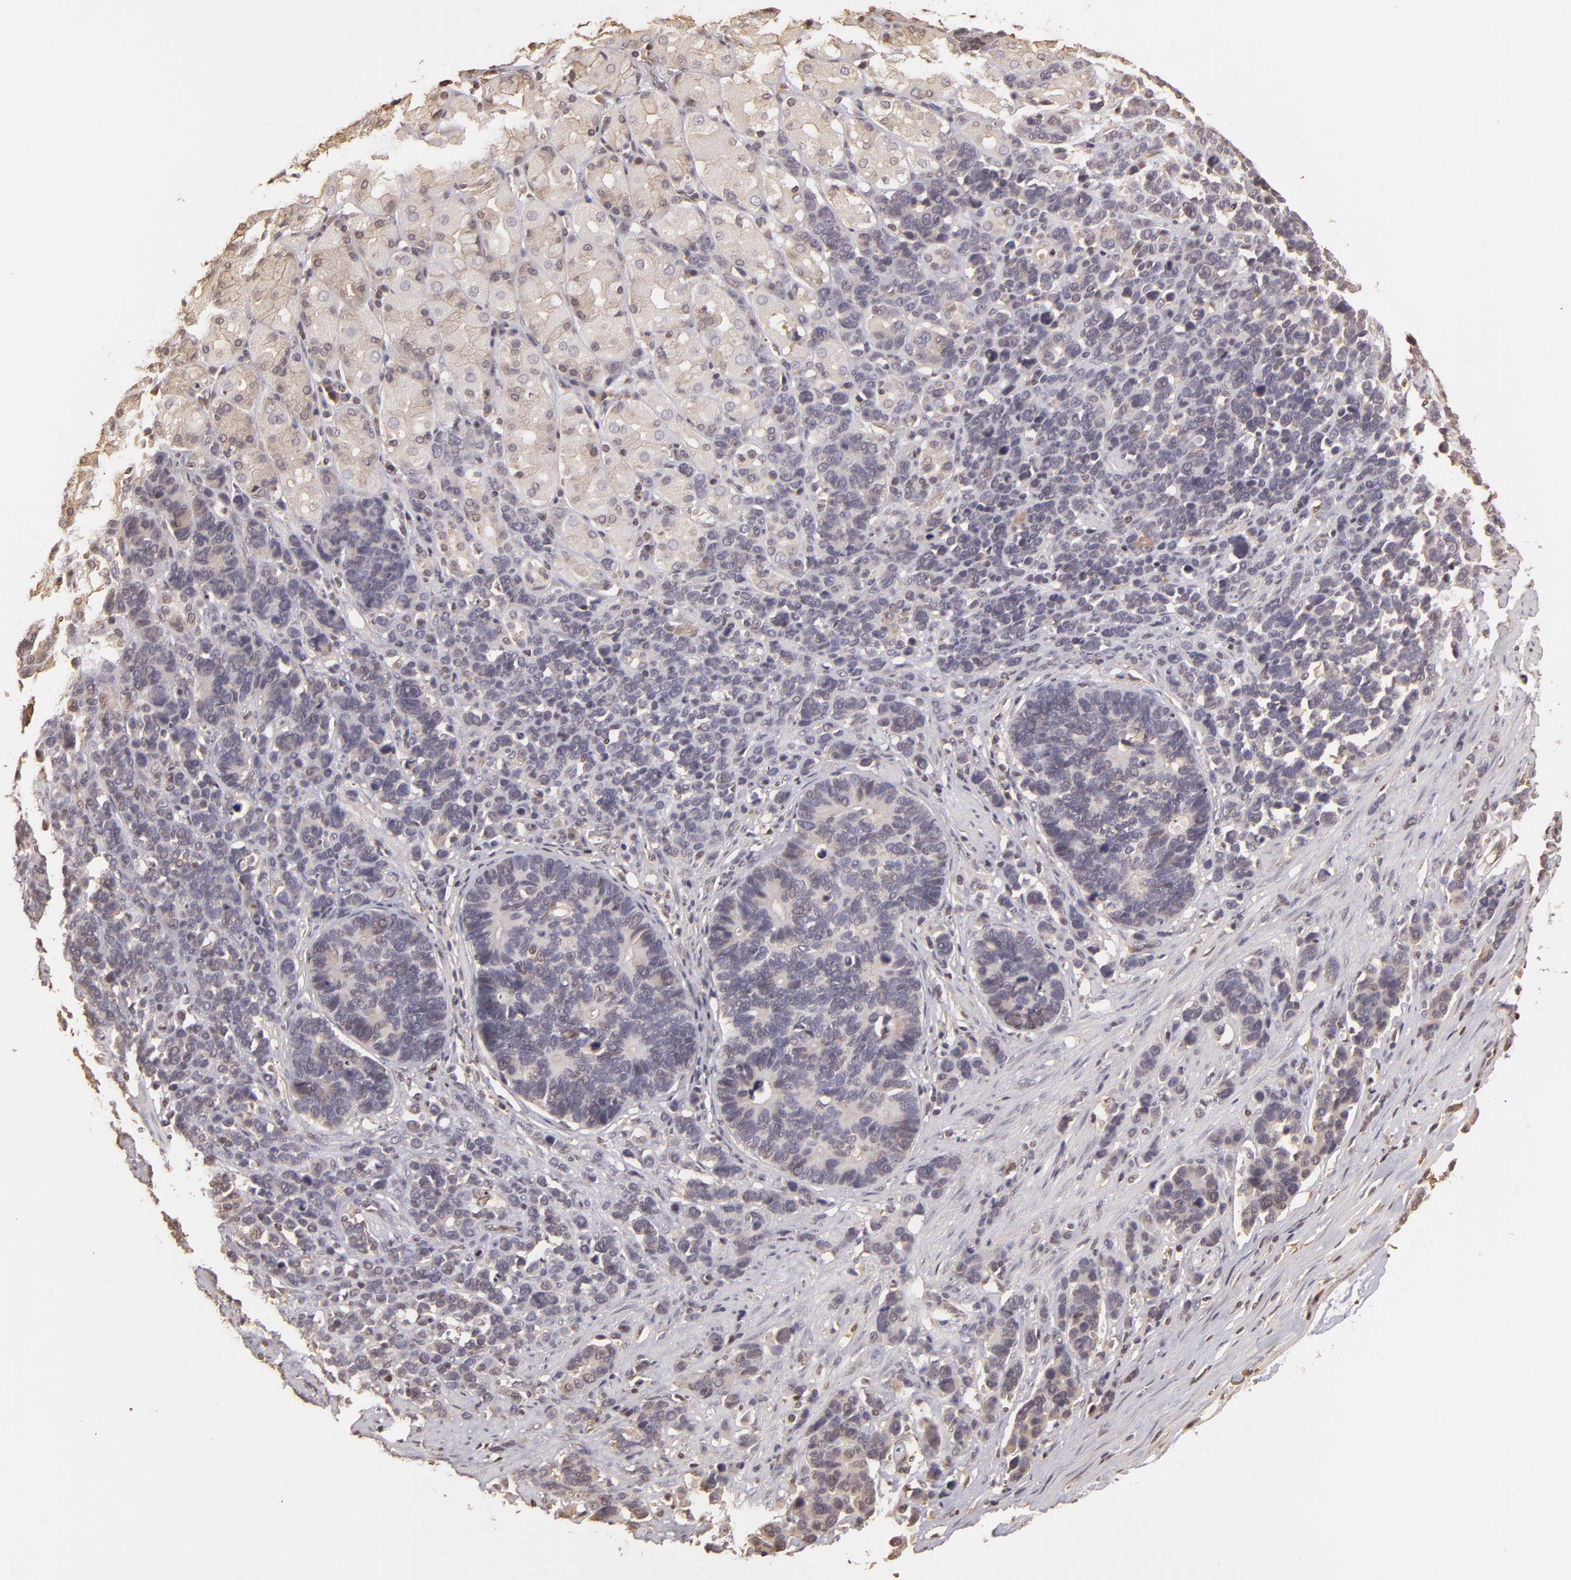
{"staining": {"intensity": "negative", "quantity": "none", "location": "none"}, "tissue": "stomach cancer", "cell_type": "Tumor cells", "image_type": "cancer", "snomed": [{"axis": "morphology", "description": "Adenocarcinoma, NOS"}, {"axis": "topography", "description": "Stomach, upper"}], "caption": "There is no significant staining in tumor cells of adenocarcinoma (stomach). The staining is performed using DAB brown chromogen with nuclei counter-stained in using hematoxylin.", "gene": "ARPC2", "patient": {"sex": "male", "age": 71}}